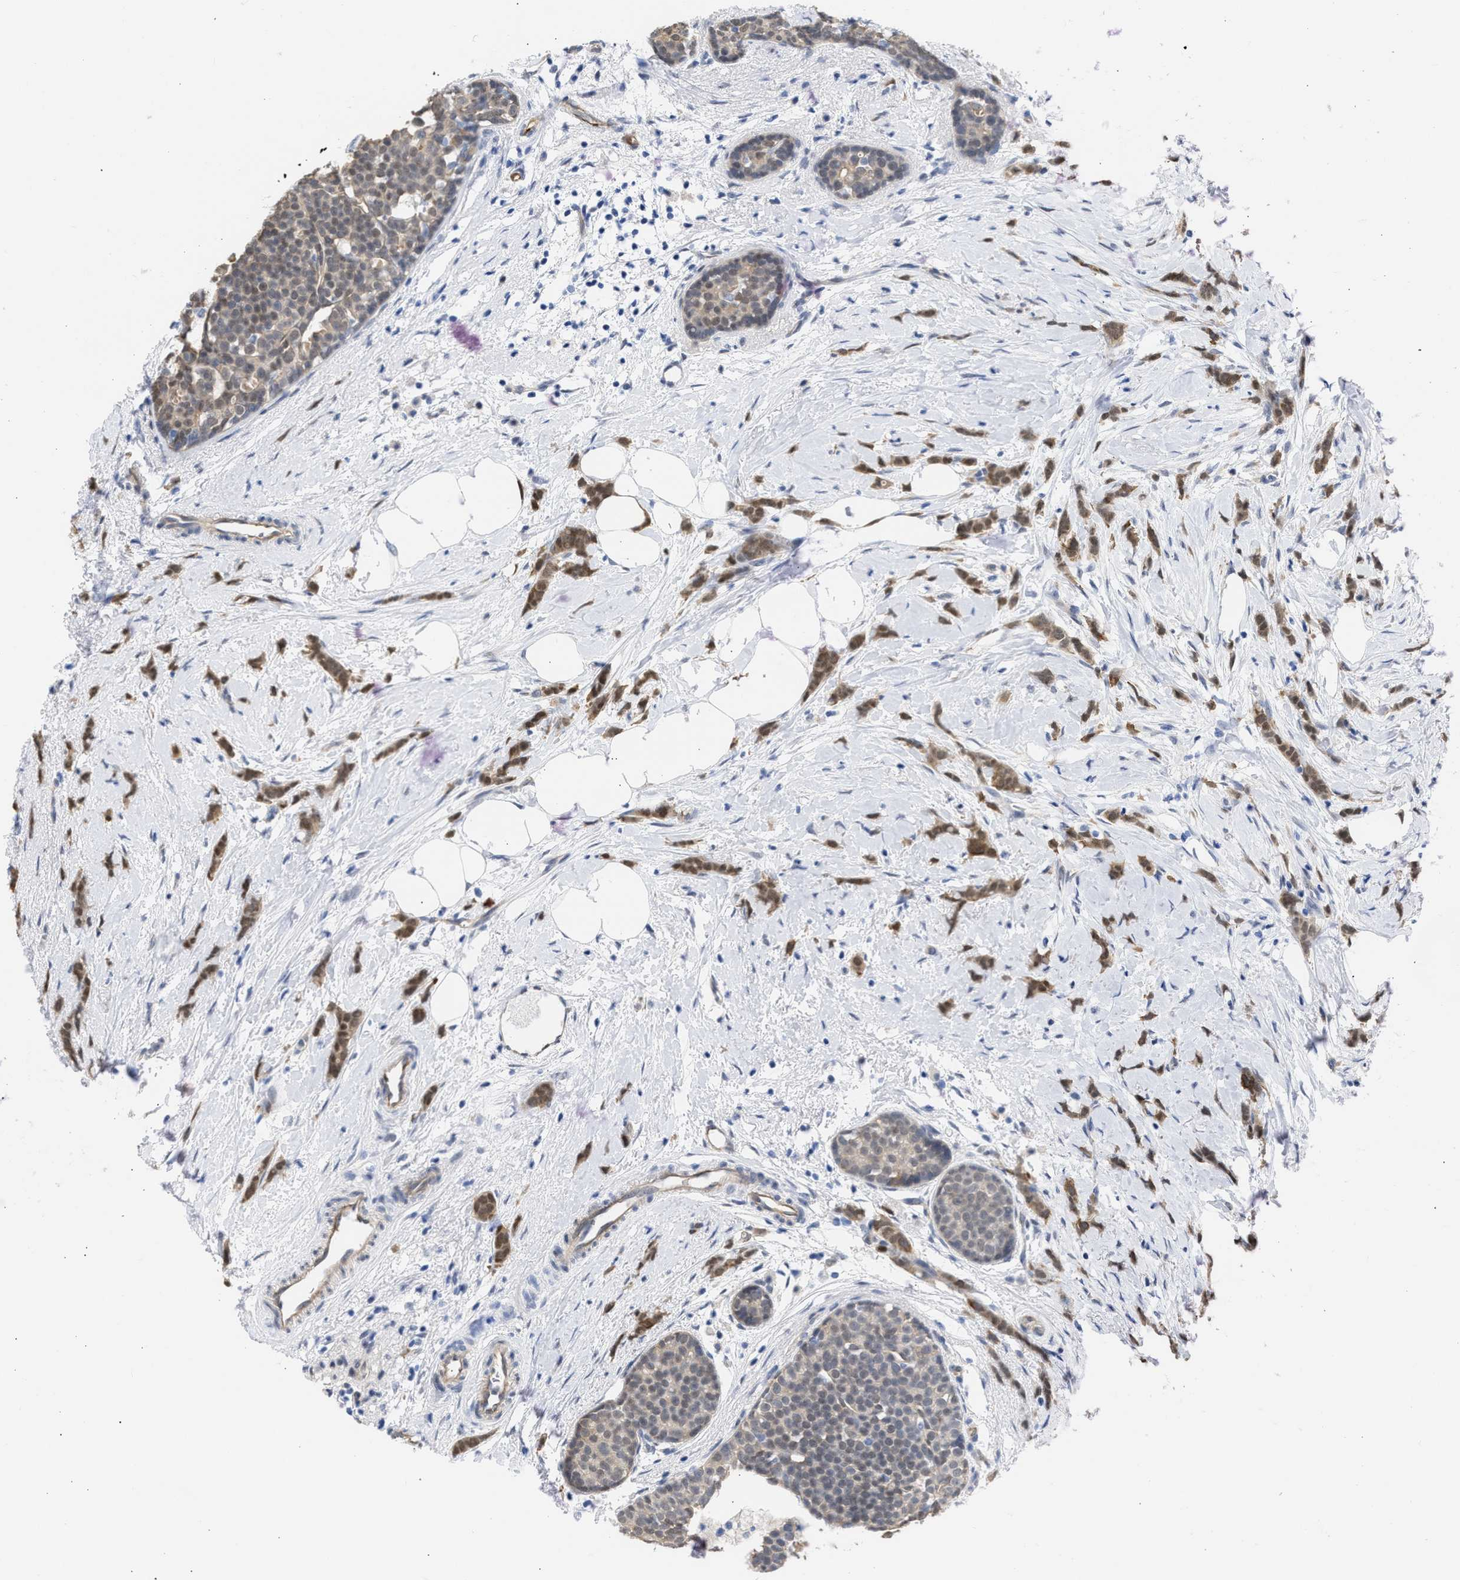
{"staining": {"intensity": "moderate", "quantity": ">75%", "location": "cytoplasmic/membranous,nuclear"}, "tissue": "breast cancer", "cell_type": "Tumor cells", "image_type": "cancer", "snomed": [{"axis": "morphology", "description": "Lobular carcinoma, in situ"}, {"axis": "morphology", "description": "Lobular carcinoma"}, {"axis": "topography", "description": "Breast"}], "caption": "Brown immunohistochemical staining in breast cancer displays moderate cytoplasmic/membranous and nuclear expression in about >75% of tumor cells. (DAB IHC with brightfield microscopy, high magnification).", "gene": "THRA", "patient": {"sex": "female", "age": 41}}